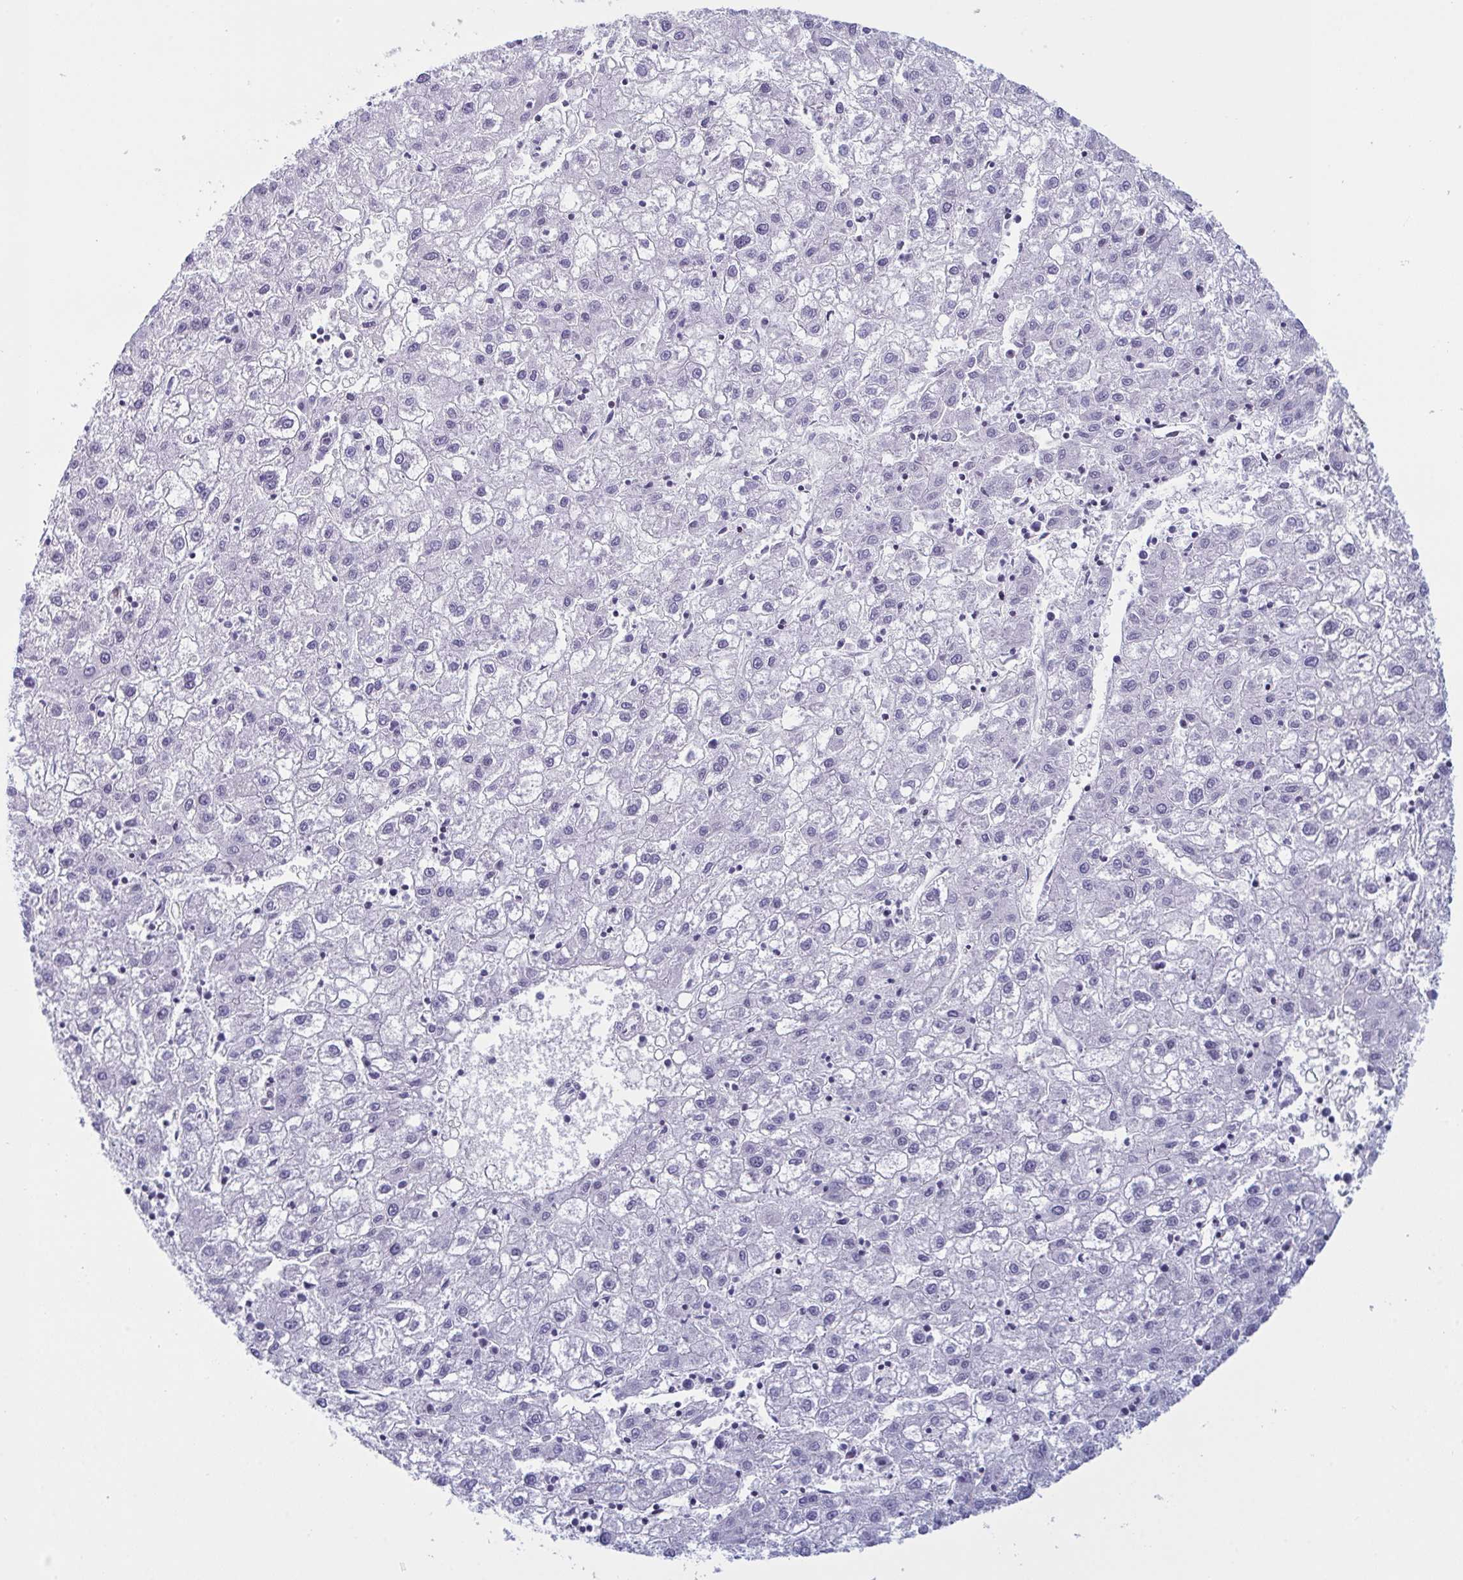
{"staining": {"intensity": "negative", "quantity": "none", "location": "none"}, "tissue": "liver cancer", "cell_type": "Tumor cells", "image_type": "cancer", "snomed": [{"axis": "morphology", "description": "Carcinoma, Hepatocellular, NOS"}, {"axis": "topography", "description": "Liver"}], "caption": "Liver cancer (hepatocellular carcinoma) was stained to show a protein in brown. There is no significant staining in tumor cells.", "gene": "NAA30", "patient": {"sex": "male", "age": 72}}